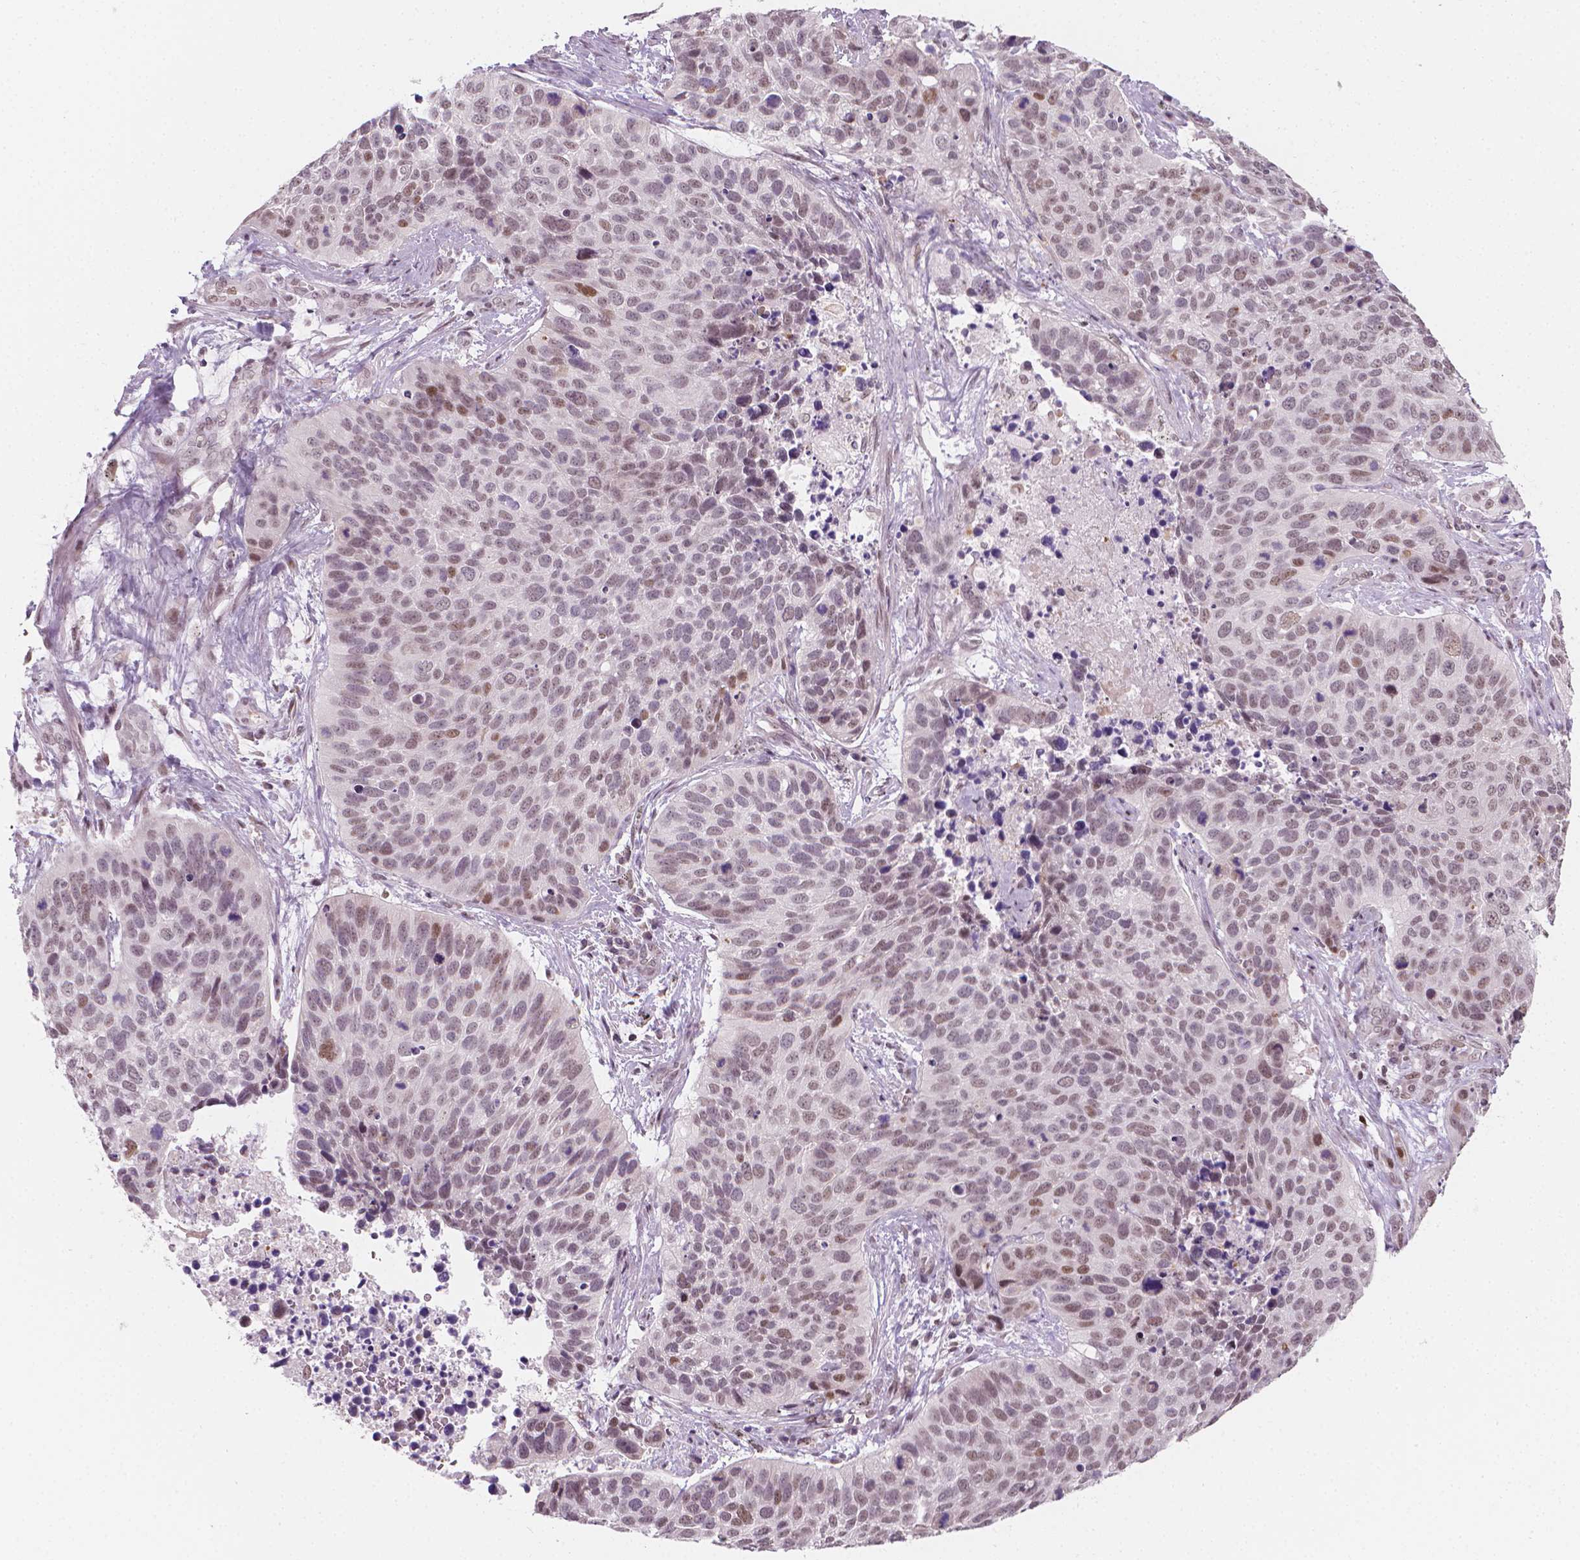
{"staining": {"intensity": "weak", "quantity": "25%-75%", "location": "nuclear"}, "tissue": "lung cancer", "cell_type": "Tumor cells", "image_type": "cancer", "snomed": [{"axis": "morphology", "description": "Squamous cell carcinoma, NOS"}, {"axis": "topography", "description": "Lung"}], "caption": "Human squamous cell carcinoma (lung) stained with a brown dye exhibits weak nuclear positive staining in about 25%-75% of tumor cells.", "gene": "CDKN1C", "patient": {"sex": "male", "age": 62}}